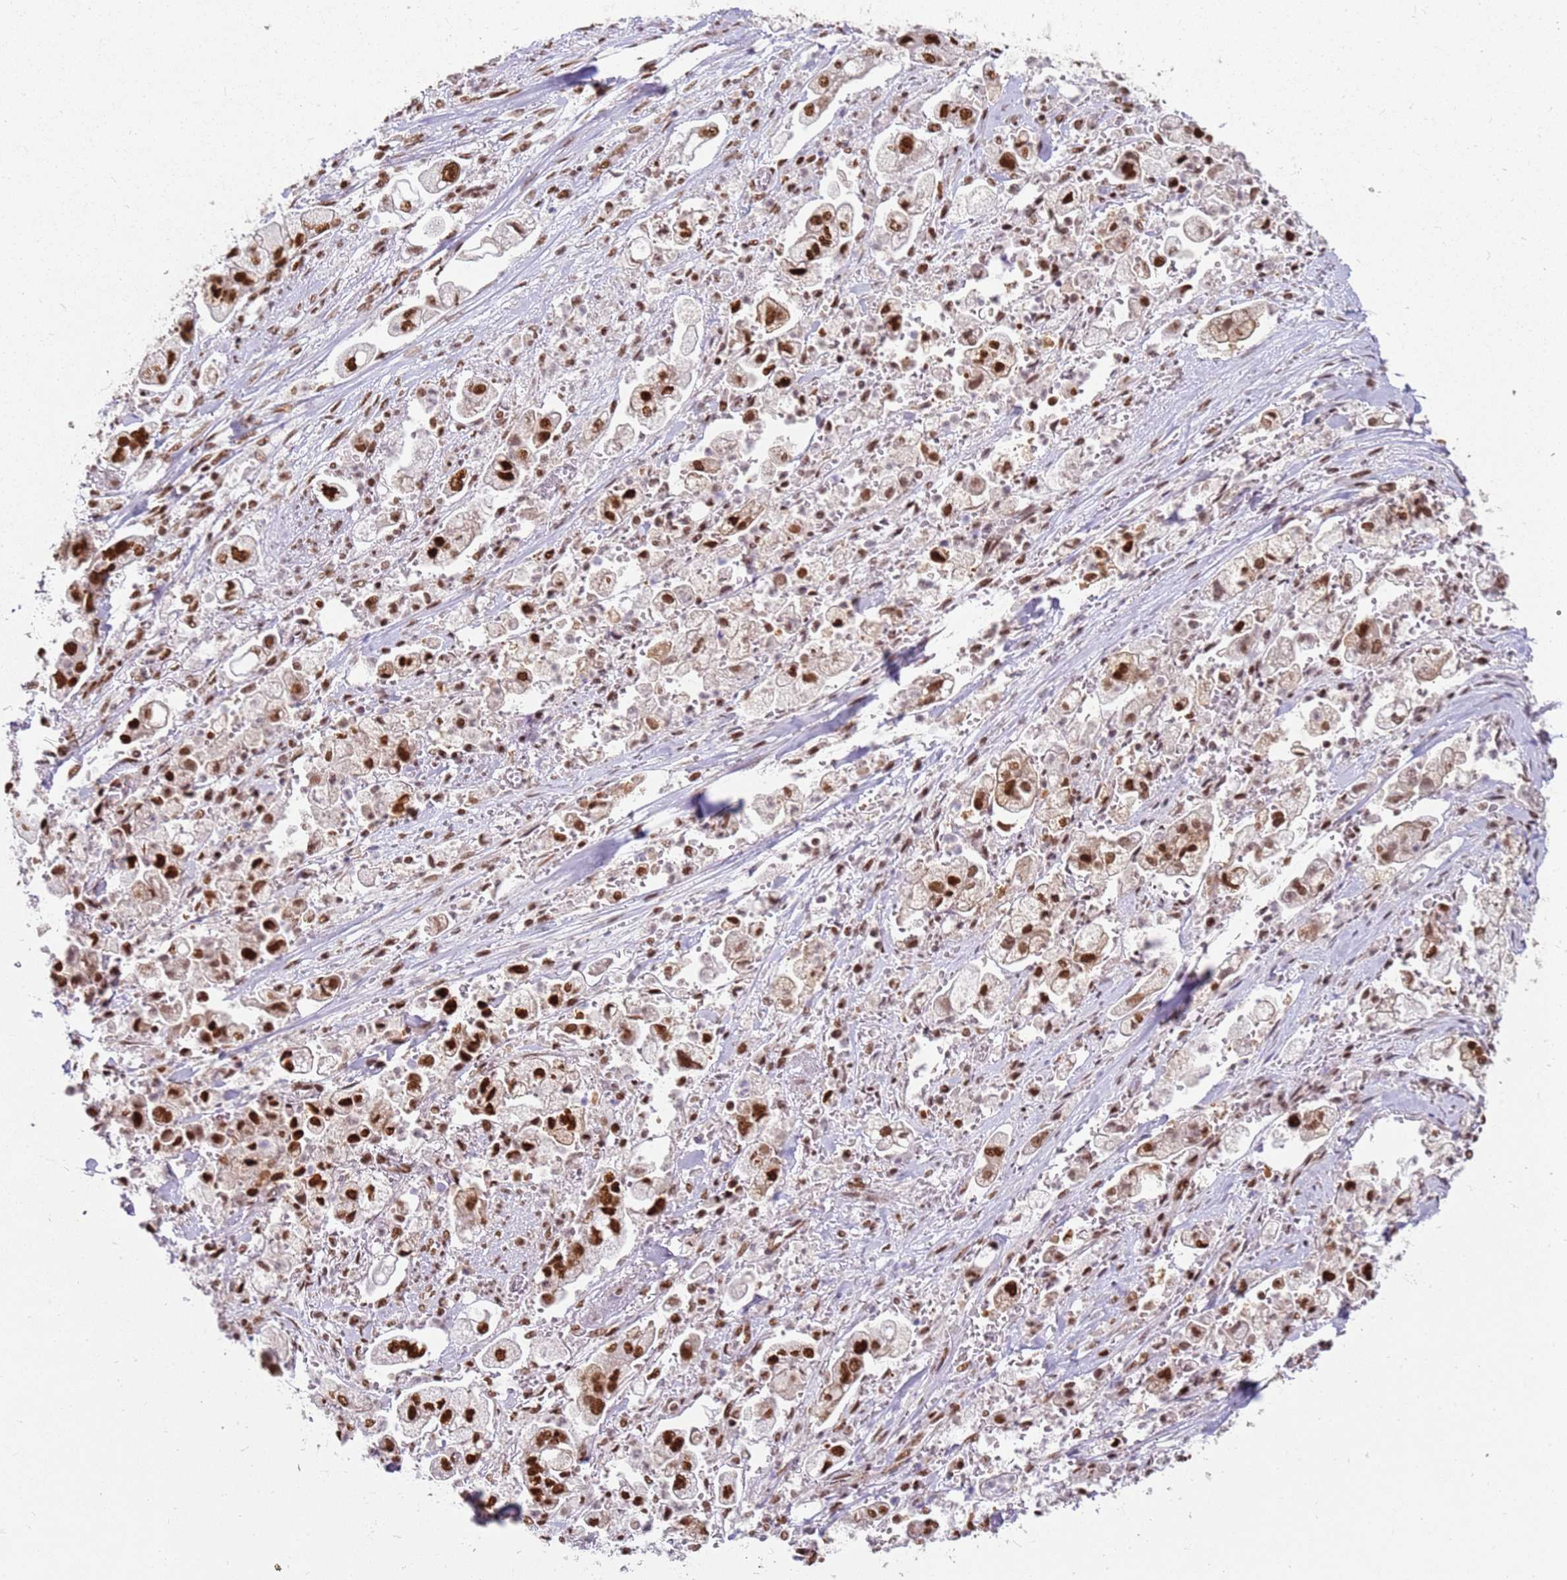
{"staining": {"intensity": "strong", "quantity": ">75%", "location": "nuclear"}, "tissue": "stomach cancer", "cell_type": "Tumor cells", "image_type": "cancer", "snomed": [{"axis": "morphology", "description": "Adenocarcinoma, NOS"}, {"axis": "topography", "description": "Stomach"}], "caption": "Immunohistochemistry (IHC) histopathology image of stomach adenocarcinoma stained for a protein (brown), which demonstrates high levels of strong nuclear positivity in about >75% of tumor cells.", "gene": "TENT4A", "patient": {"sex": "male", "age": 62}}